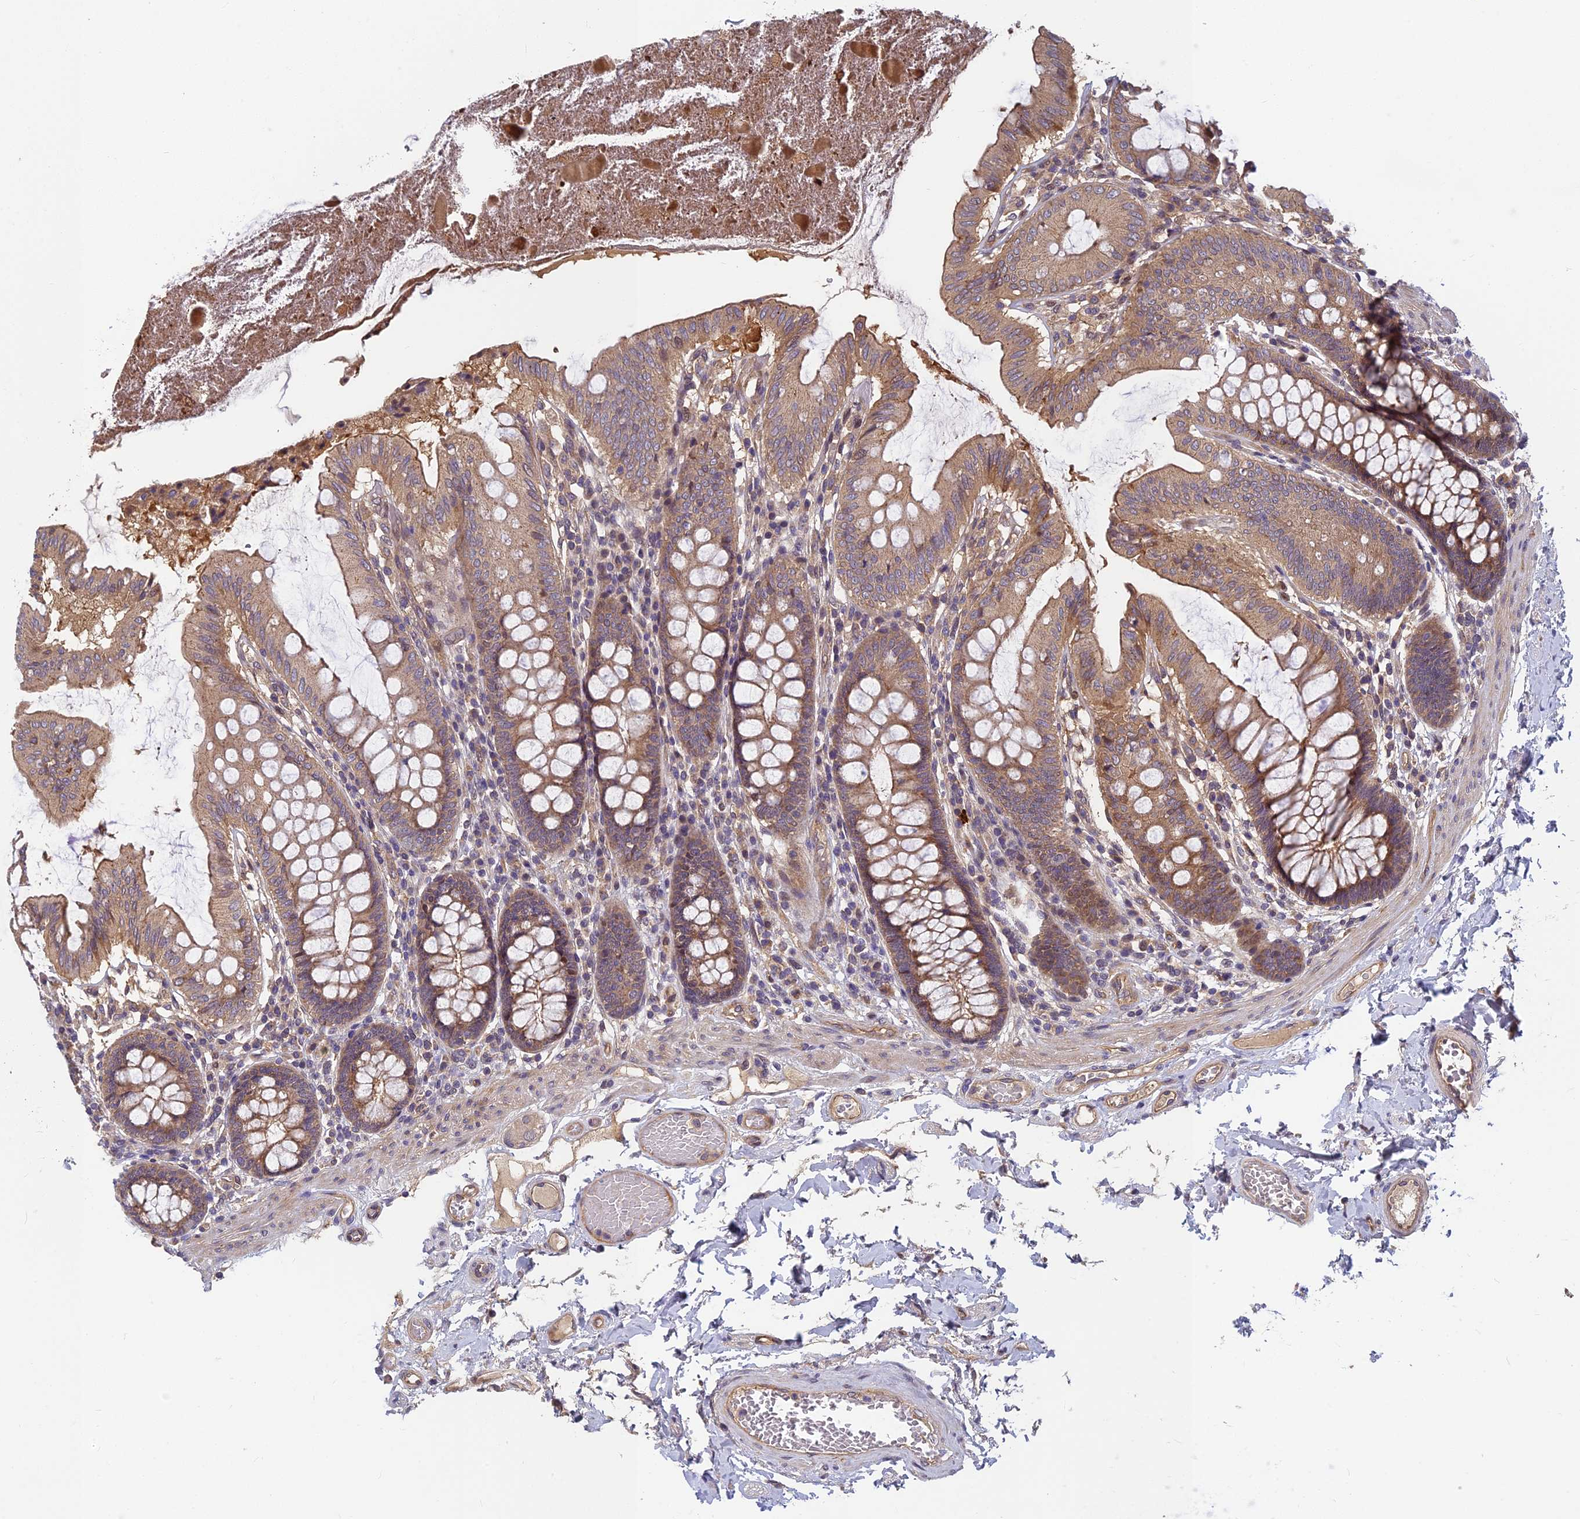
{"staining": {"intensity": "weak", "quantity": ">75%", "location": "cytoplasmic/membranous"}, "tissue": "colon", "cell_type": "Endothelial cells", "image_type": "normal", "snomed": [{"axis": "morphology", "description": "Normal tissue, NOS"}, {"axis": "topography", "description": "Colon"}], "caption": "Immunohistochemistry (IHC) image of normal colon: colon stained using immunohistochemistry (IHC) reveals low levels of weak protein expression localized specifically in the cytoplasmic/membranous of endothelial cells, appearing as a cytoplasmic/membranous brown color.", "gene": "PIKFYVE", "patient": {"sex": "male", "age": 84}}